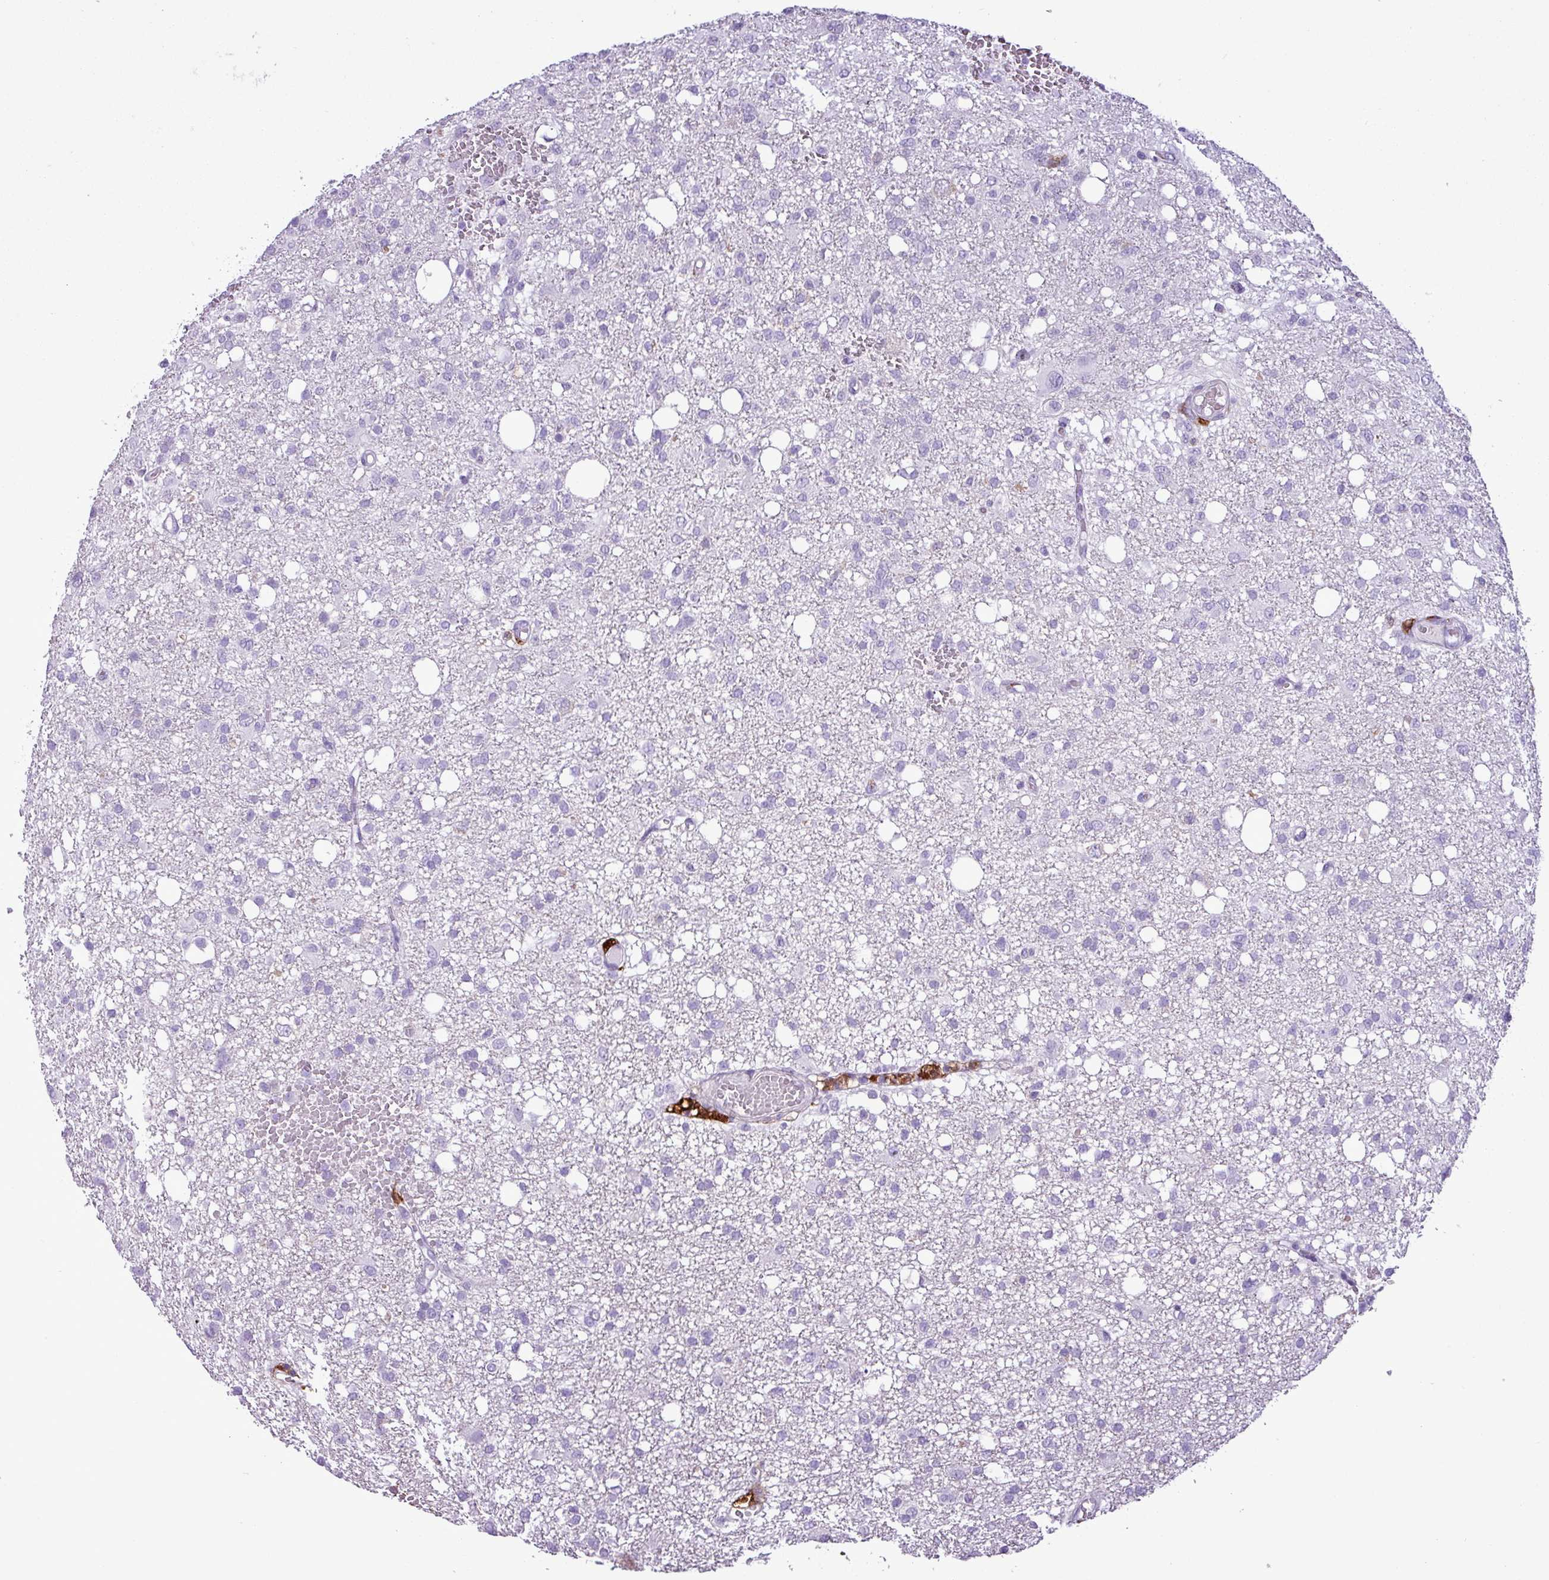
{"staining": {"intensity": "negative", "quantity": "none", "location": "none"}, "tissue": "glioma", "cell_type": "Tumor cells", "image_type": "cancer", "snomed": [{"axis": "morphology", "description": "Glioma, malignant, High grade"}, {"axis": "topography", "description": "Brain"}], "caption": "This is an immunohistochemistry (IHC) photomicrograph of high-grade glioma (malignant). There is no expression in tumor cells.", "gene": "TMEM200C", "patient": {"sex": "female", "age": 59}}